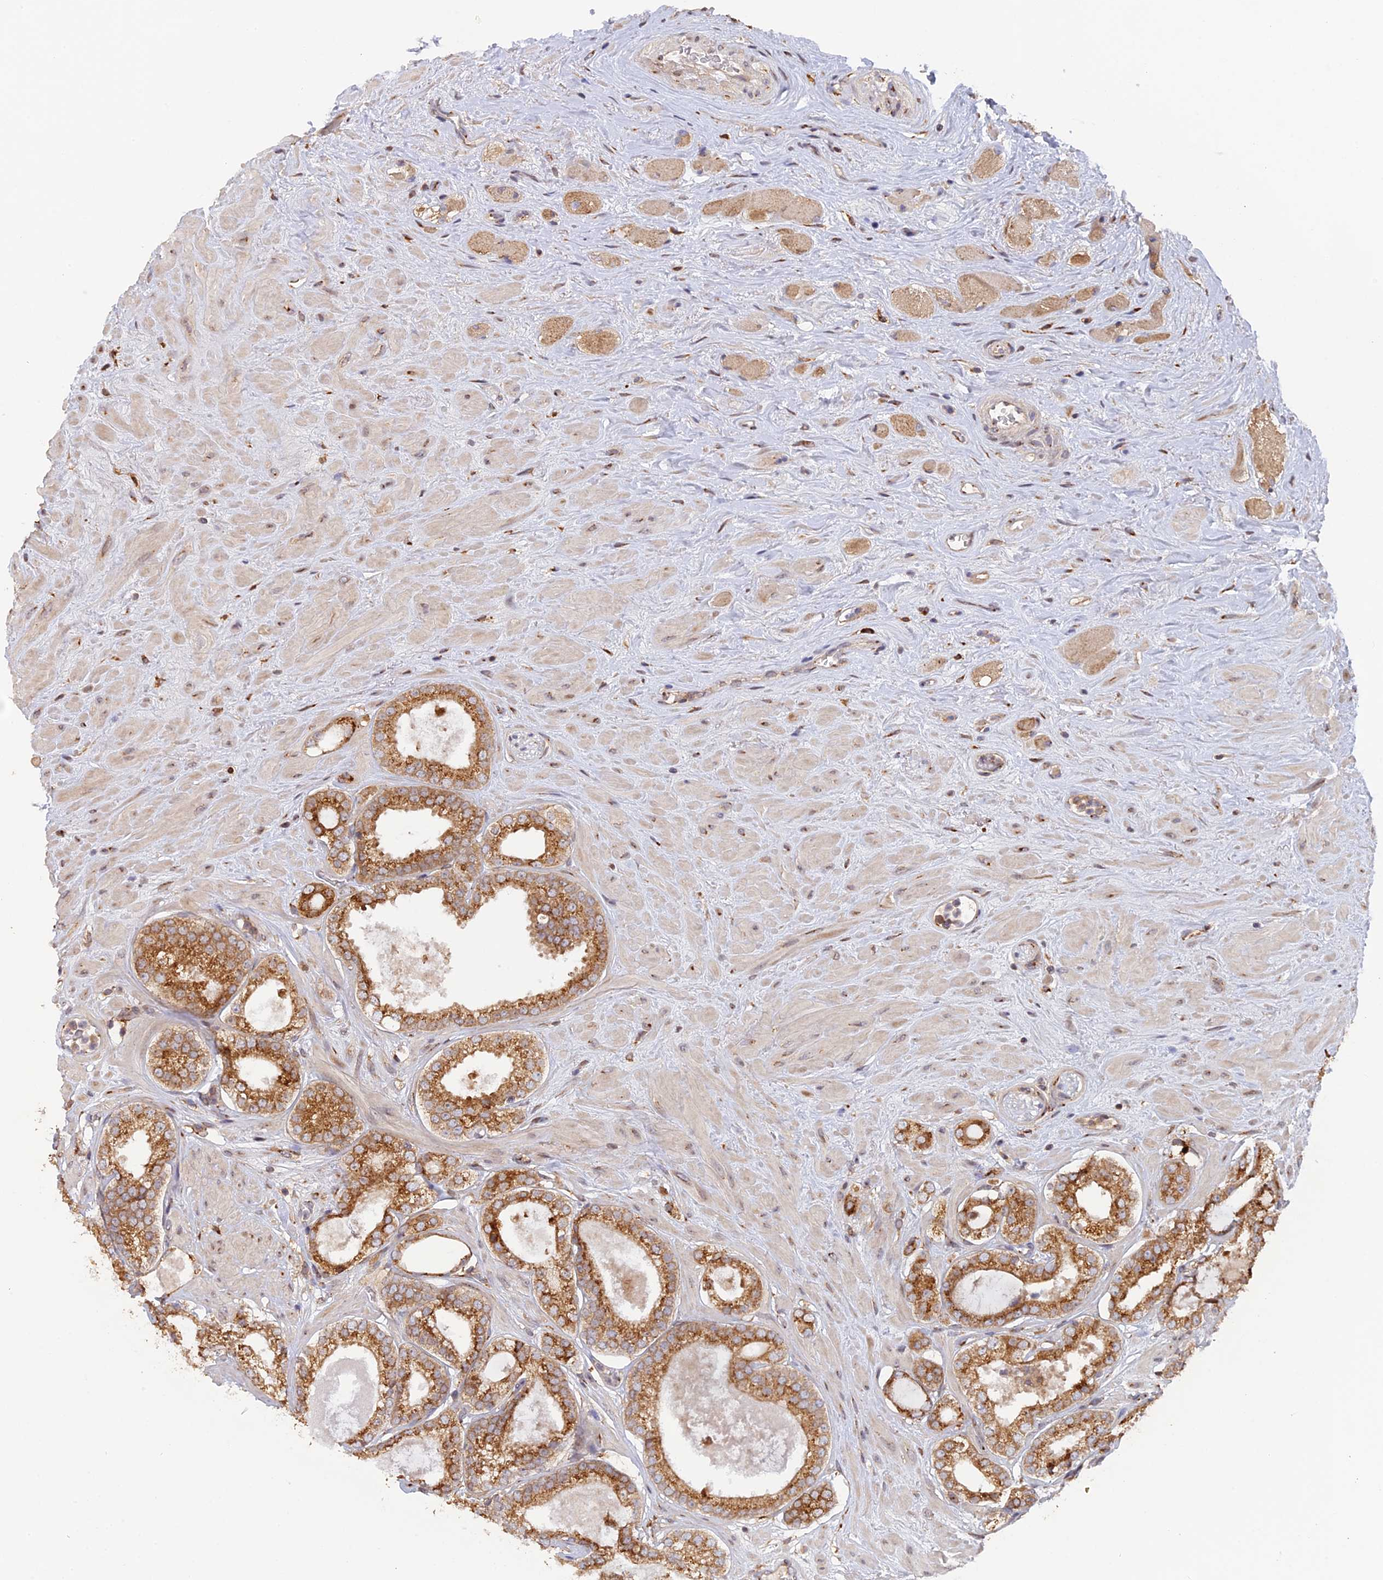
{"staining": {"intensity": "moderate", "quantity": ">75%", "location": "cytoplasmic/membranous"}, "tissue": "prostate cancer", "cell_type": "Tumor cells", "image_type": "cancer", "snomed": [{"axis": "morphology", "description": "Adenocarcinoma, High grade"}, {"axis": "topography", "description": "Prostate"}], "caption": "This is an image of immunohistochemistry staining of high-grade adenocarcinoma (prostate), which shows moderate staining in the cytoplasmic/membranous of tumor cells.", "gene": "SNX17", "patient": {"sex": "male", "age": 65}}